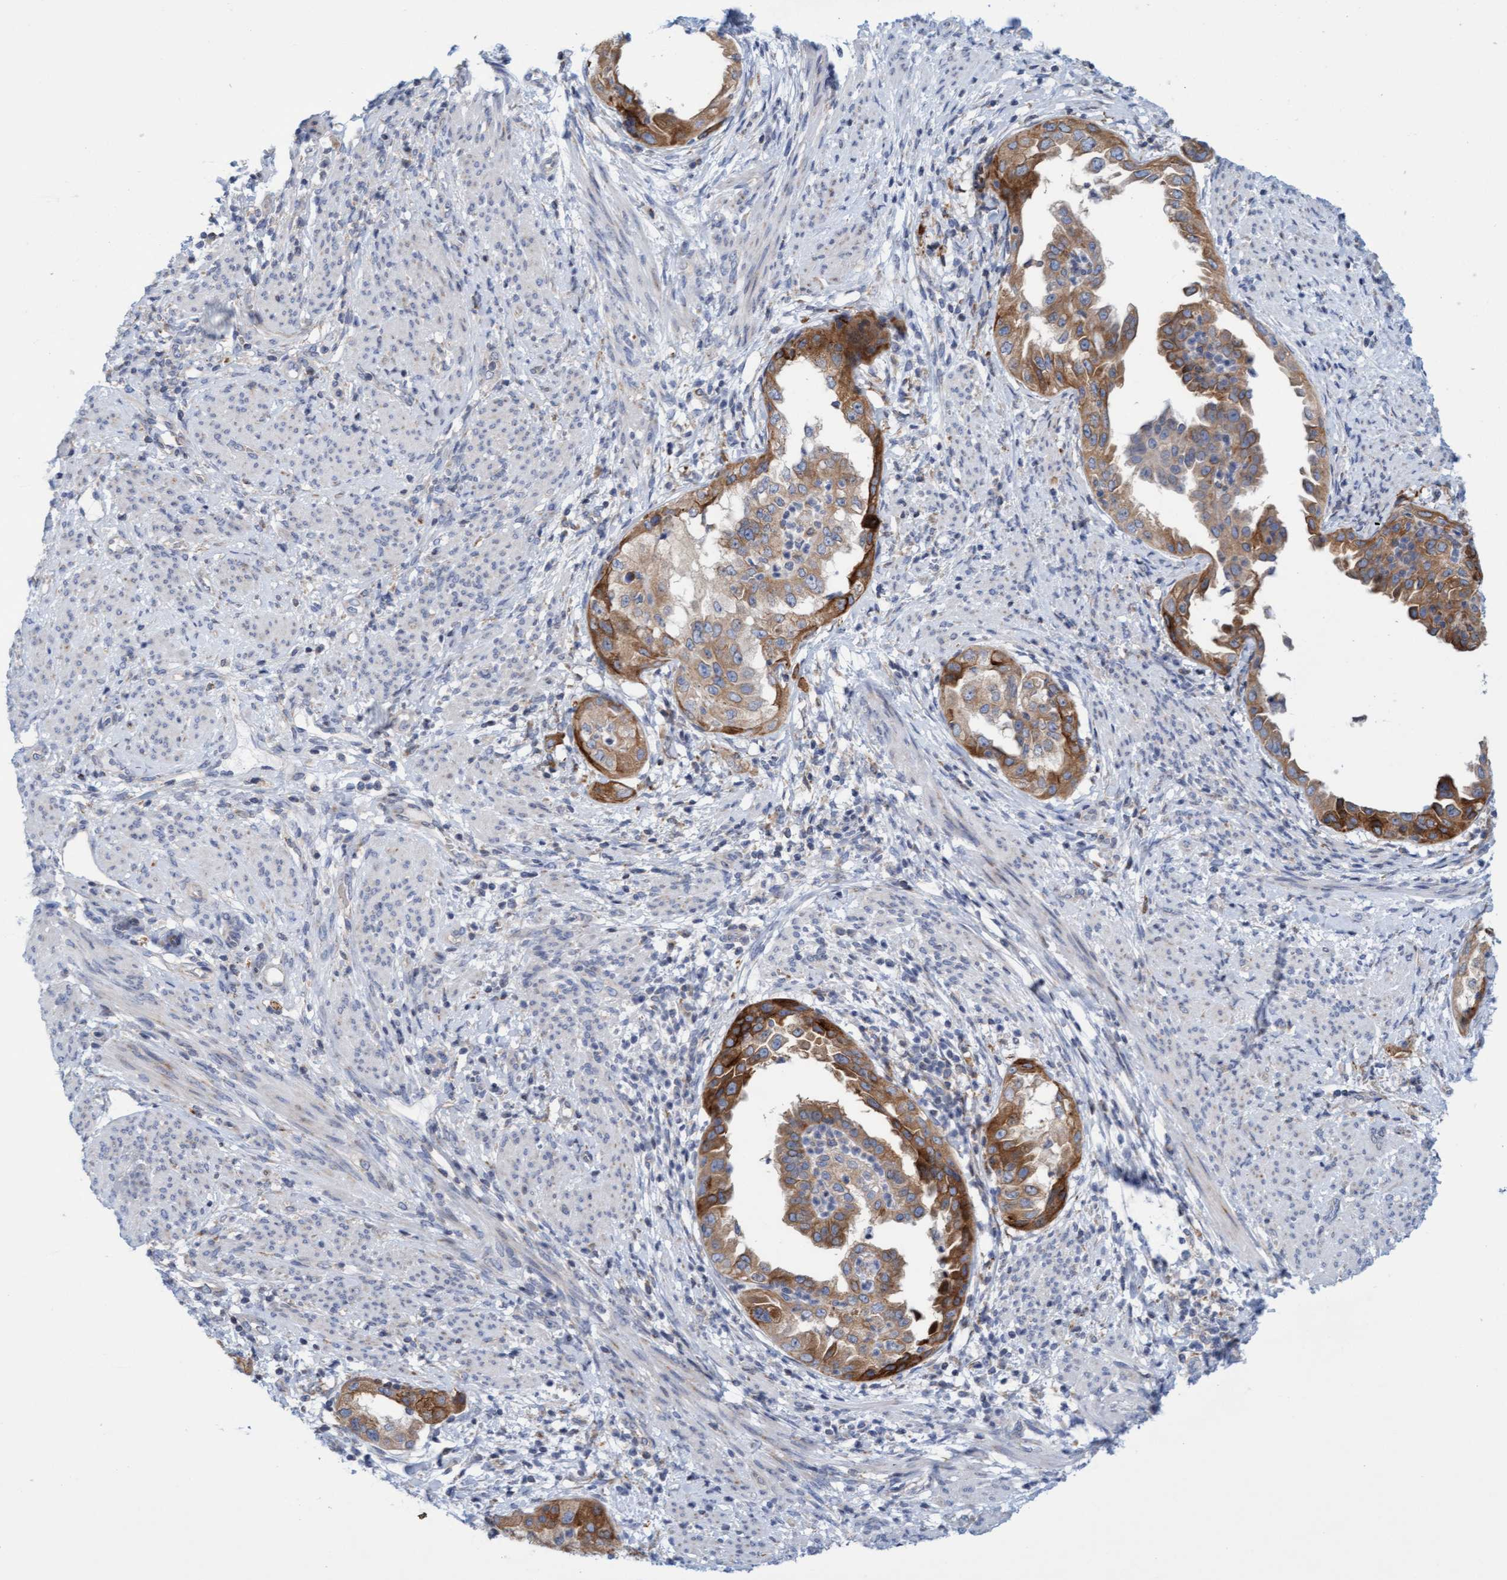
{"staining": {"intensity": "moderate", "quantity": ">75%", "location": "cytoplasmic/membranous"}, "tissue": "endometrial cancer", "cell_type": "Tumor cells", "image_type": "cancer", "snomed": [{"axis": "morphology", "description": "Adenocarcinoma, NOS"}, {"axis": "topography", "description": "Endometrium"}], "caption": "Endometrial adenocarcinoma stained with immunohistochemistry (IHC) reveals moderate cytoplasmic/membranous positivity in about >75% of tumor cells.", "gene": "SLC28A3", "patient": {"sex": "female", "age": 85}}